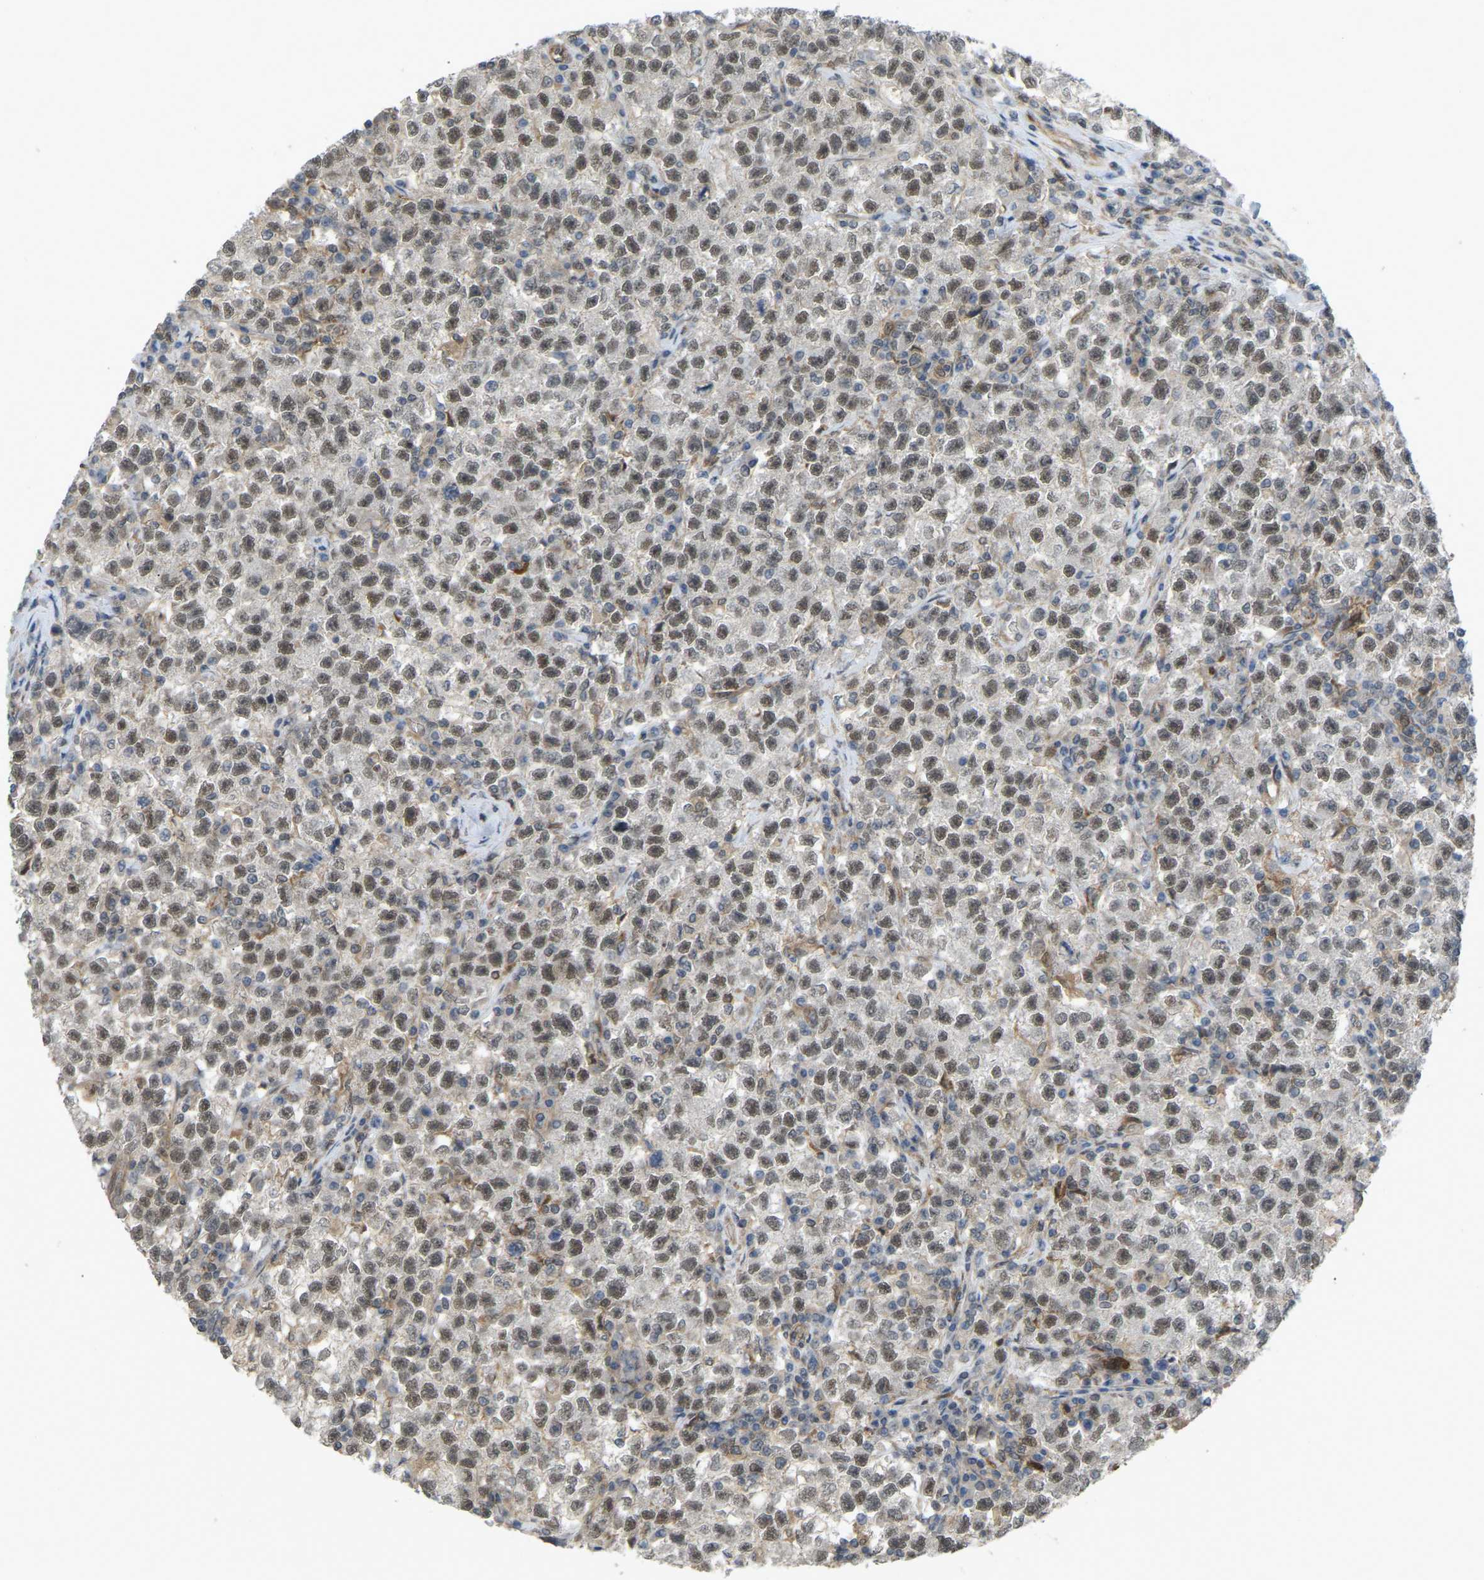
{"staining": {"intensity": "moderate", "quantity": ">75%", "location": "nuclear"}, "tissue": "testis cancer", "cell_type": "Tumor cells", "image_type": "cancer", "snomed": [{"axis": "morphology", "description": "Seminoma, NOS"}, {"axis": "topography", "description": "Testis"}], "caption": "IHC (DAB (3,3'-diaminobenzidine)) staining of testis cancer exhibits moderate nuclear protein expression in approximately >75% of tumor cells.", "gene": "SERPINB5", "patient": {"sex": "male", "age": 22}}